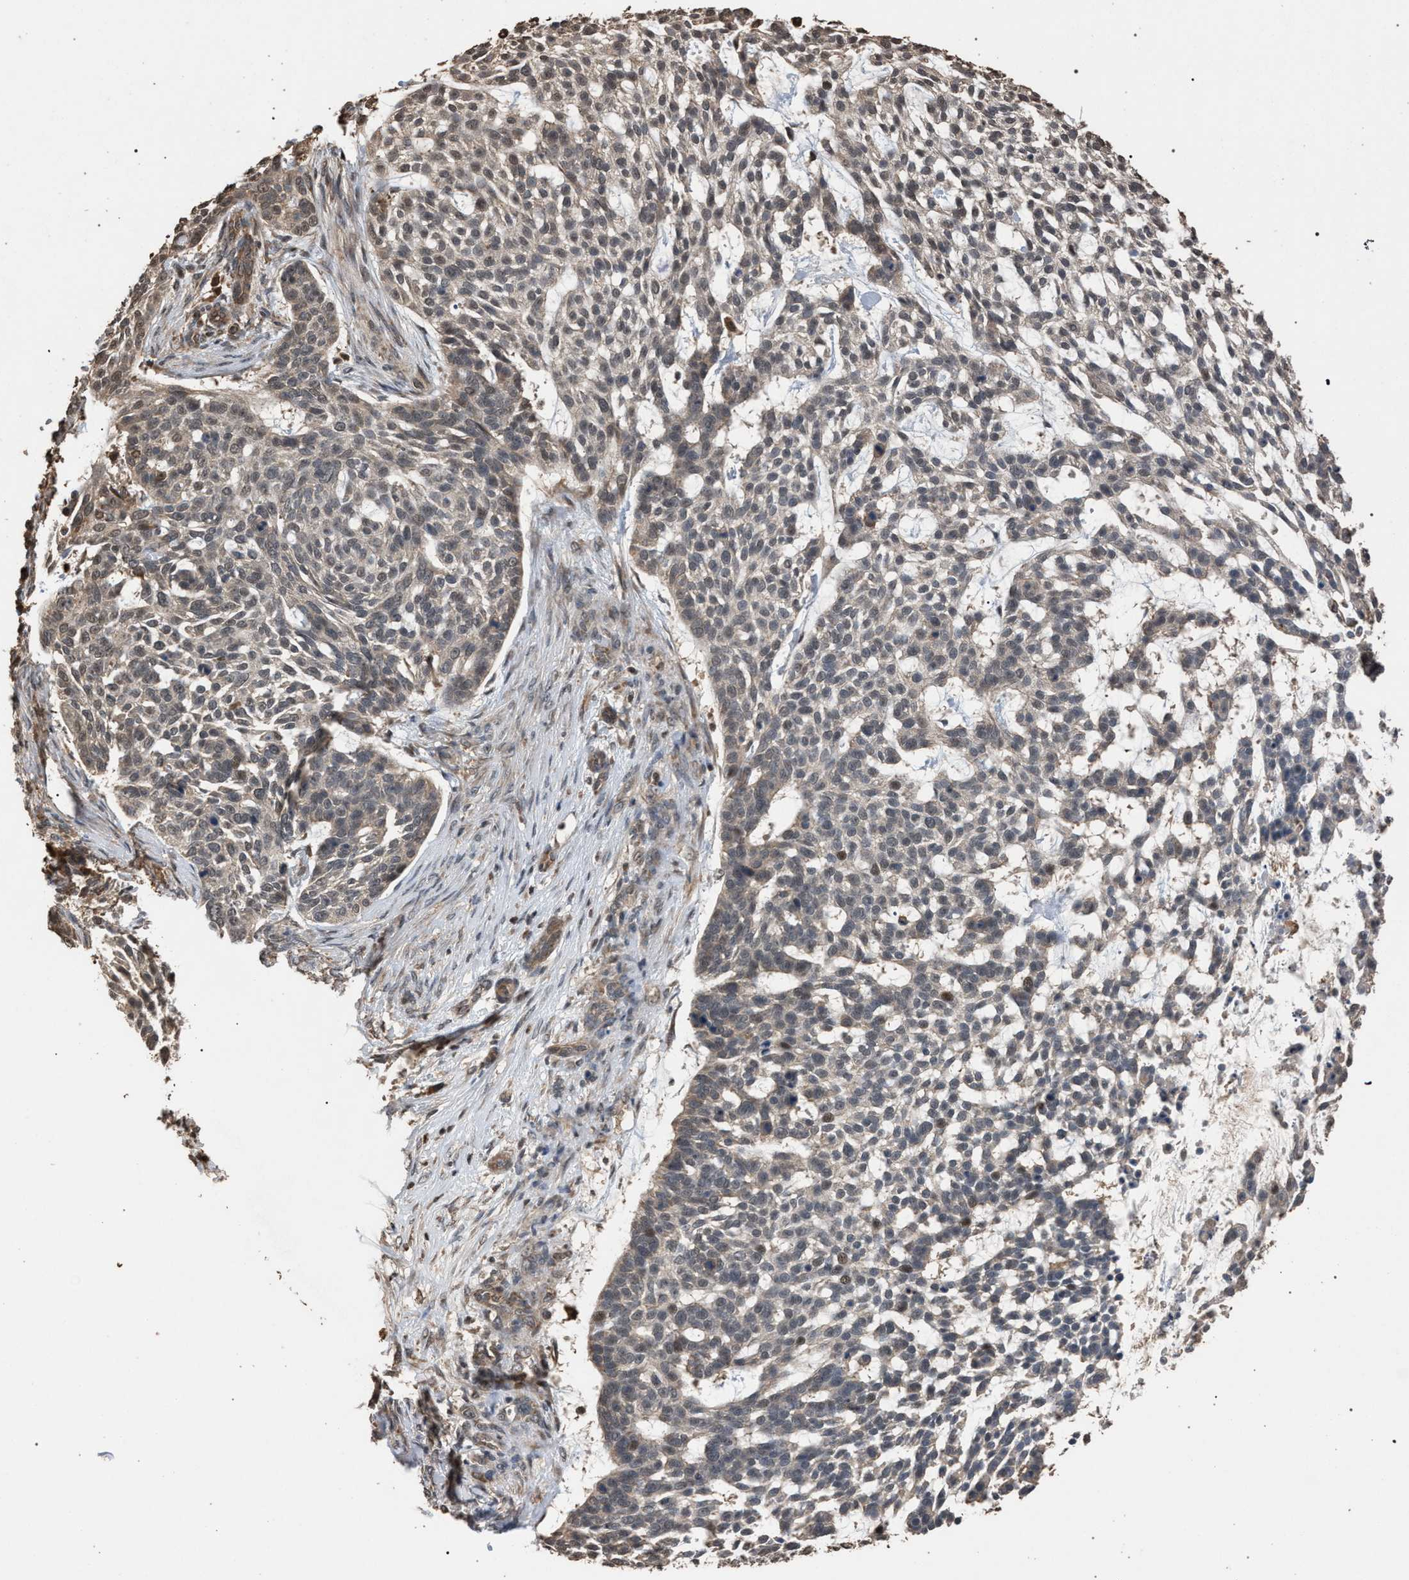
{"staining": {"intensity": "weak", "quantity": "25%-75%", "location": "cytoplasmic/membranous,nuclear"}, "tissue": "skin cancer", "cell_type": "Tumor cells", "image_type": "cancer", "snomed": [{"axis": "morphology", "description": "Basal cell carcinoma"}, {"axis": "topography", "description": "Skin"}], "caption": "Immunohistochemical staining of human basal cell carcinoma (skin) shows weak cytoplasmic/membranous and nuclear protein positivity in approximately 25%-75% of tumor cells.", "gene": "NAA35", "patient": {"sex": "female", "age": 64}}